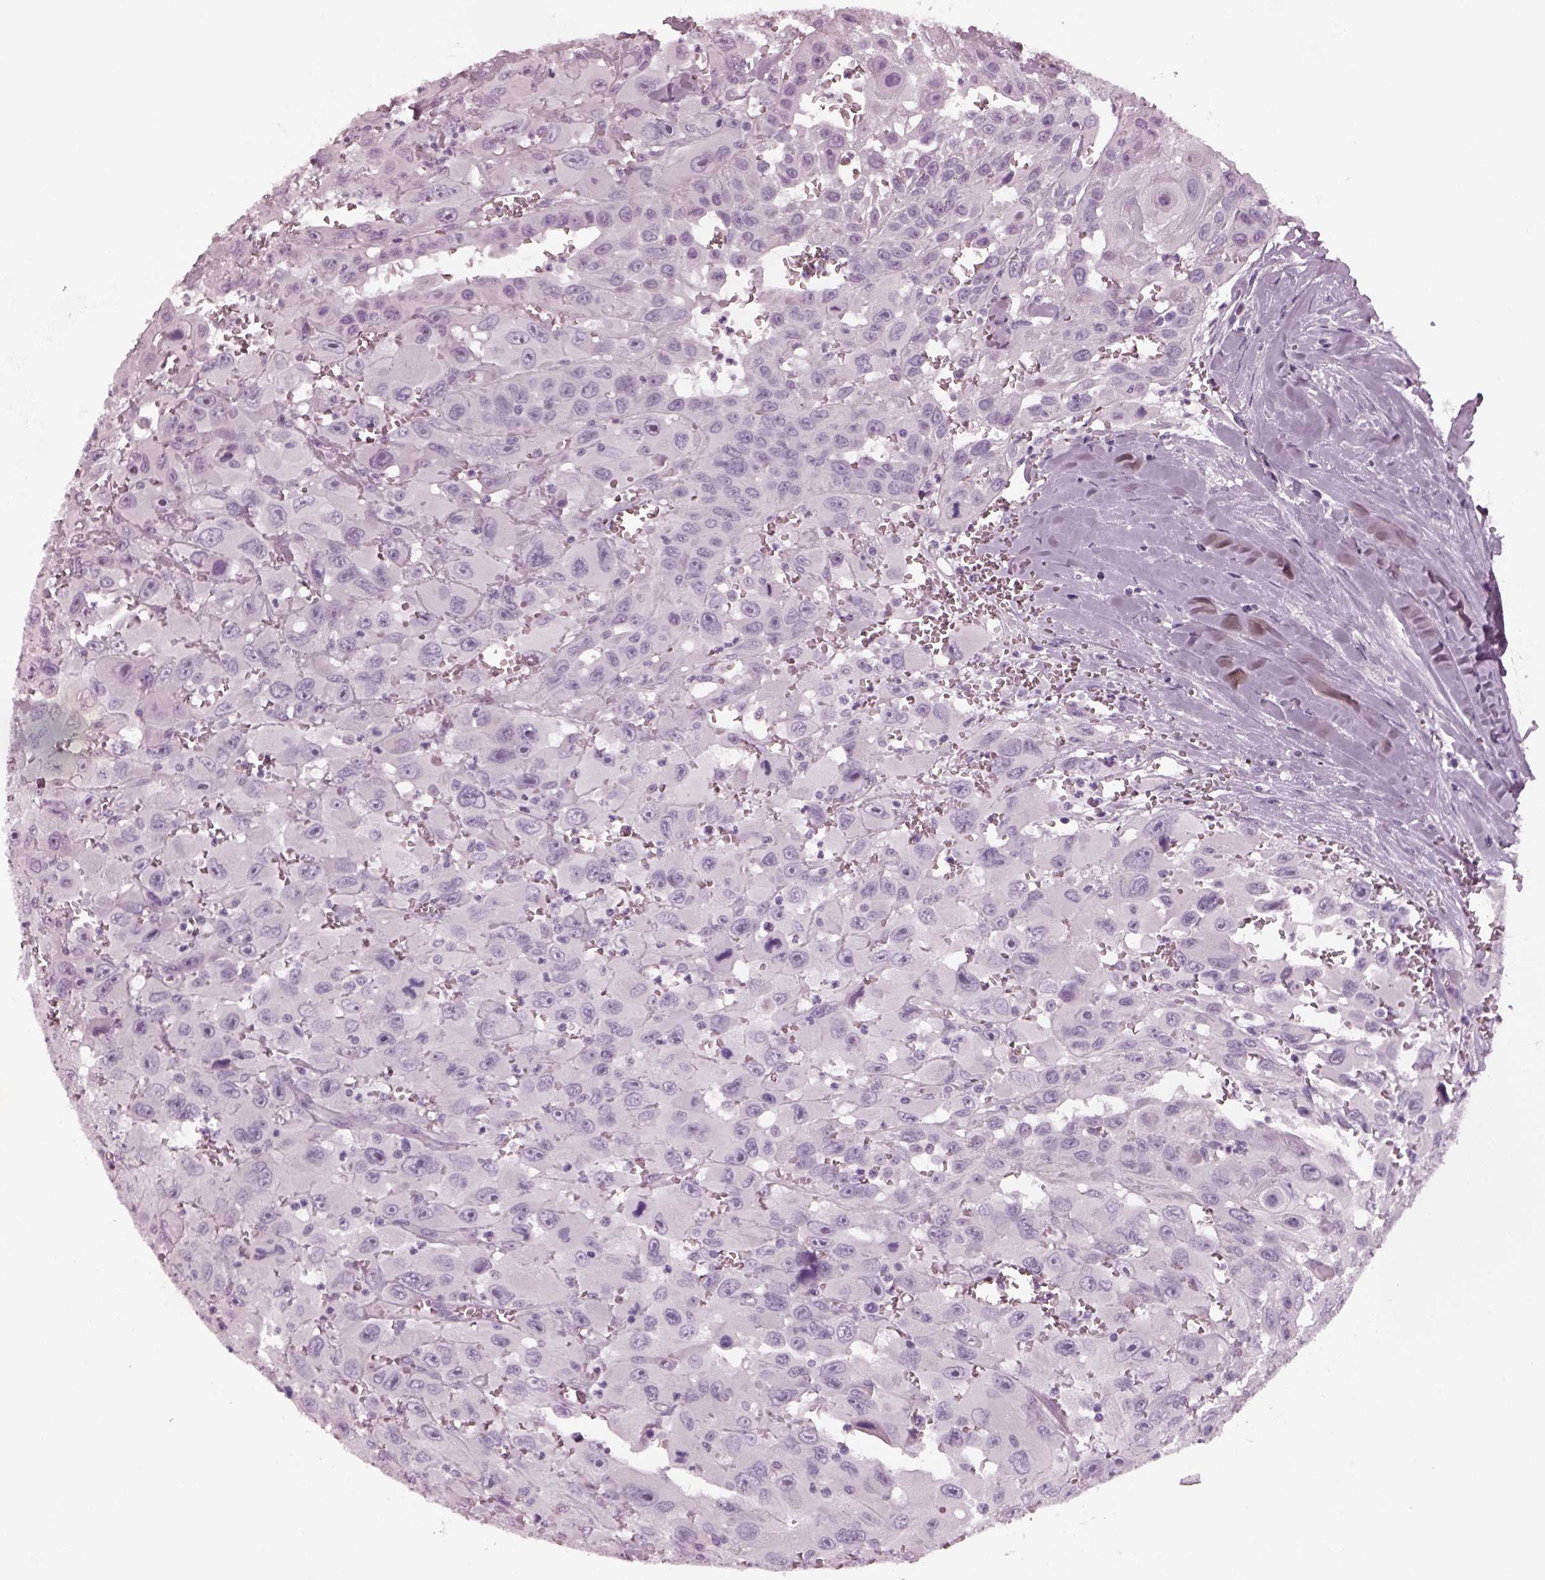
{"staining": {"intensity": "negative", "quantity": "none", "location": "none"}, "tissue": "head and neck cancer", "cell_type": "Tumor cells", "image_type": "cancer", "snomed": [{"axis": "morphology", "description": "Squamous cell carcinoma, NOS"}, {"axis": "morphology", "description": "Squamous cell carcinoma, metastatic, NOS"}, {"axis": "topography", "description": "Oral tissue"}, {"axis": "topography", "description": "Head-Neck"}], "caption": "There is no significant positivity in tumor cells of head and neck metastatic squamous cell carcinoma. (DAB immunohistochemistry (IHC) with hematoxylin counter stain).", "gene": "RCVRN", "patient": {"sex": "female", "age": 85}}